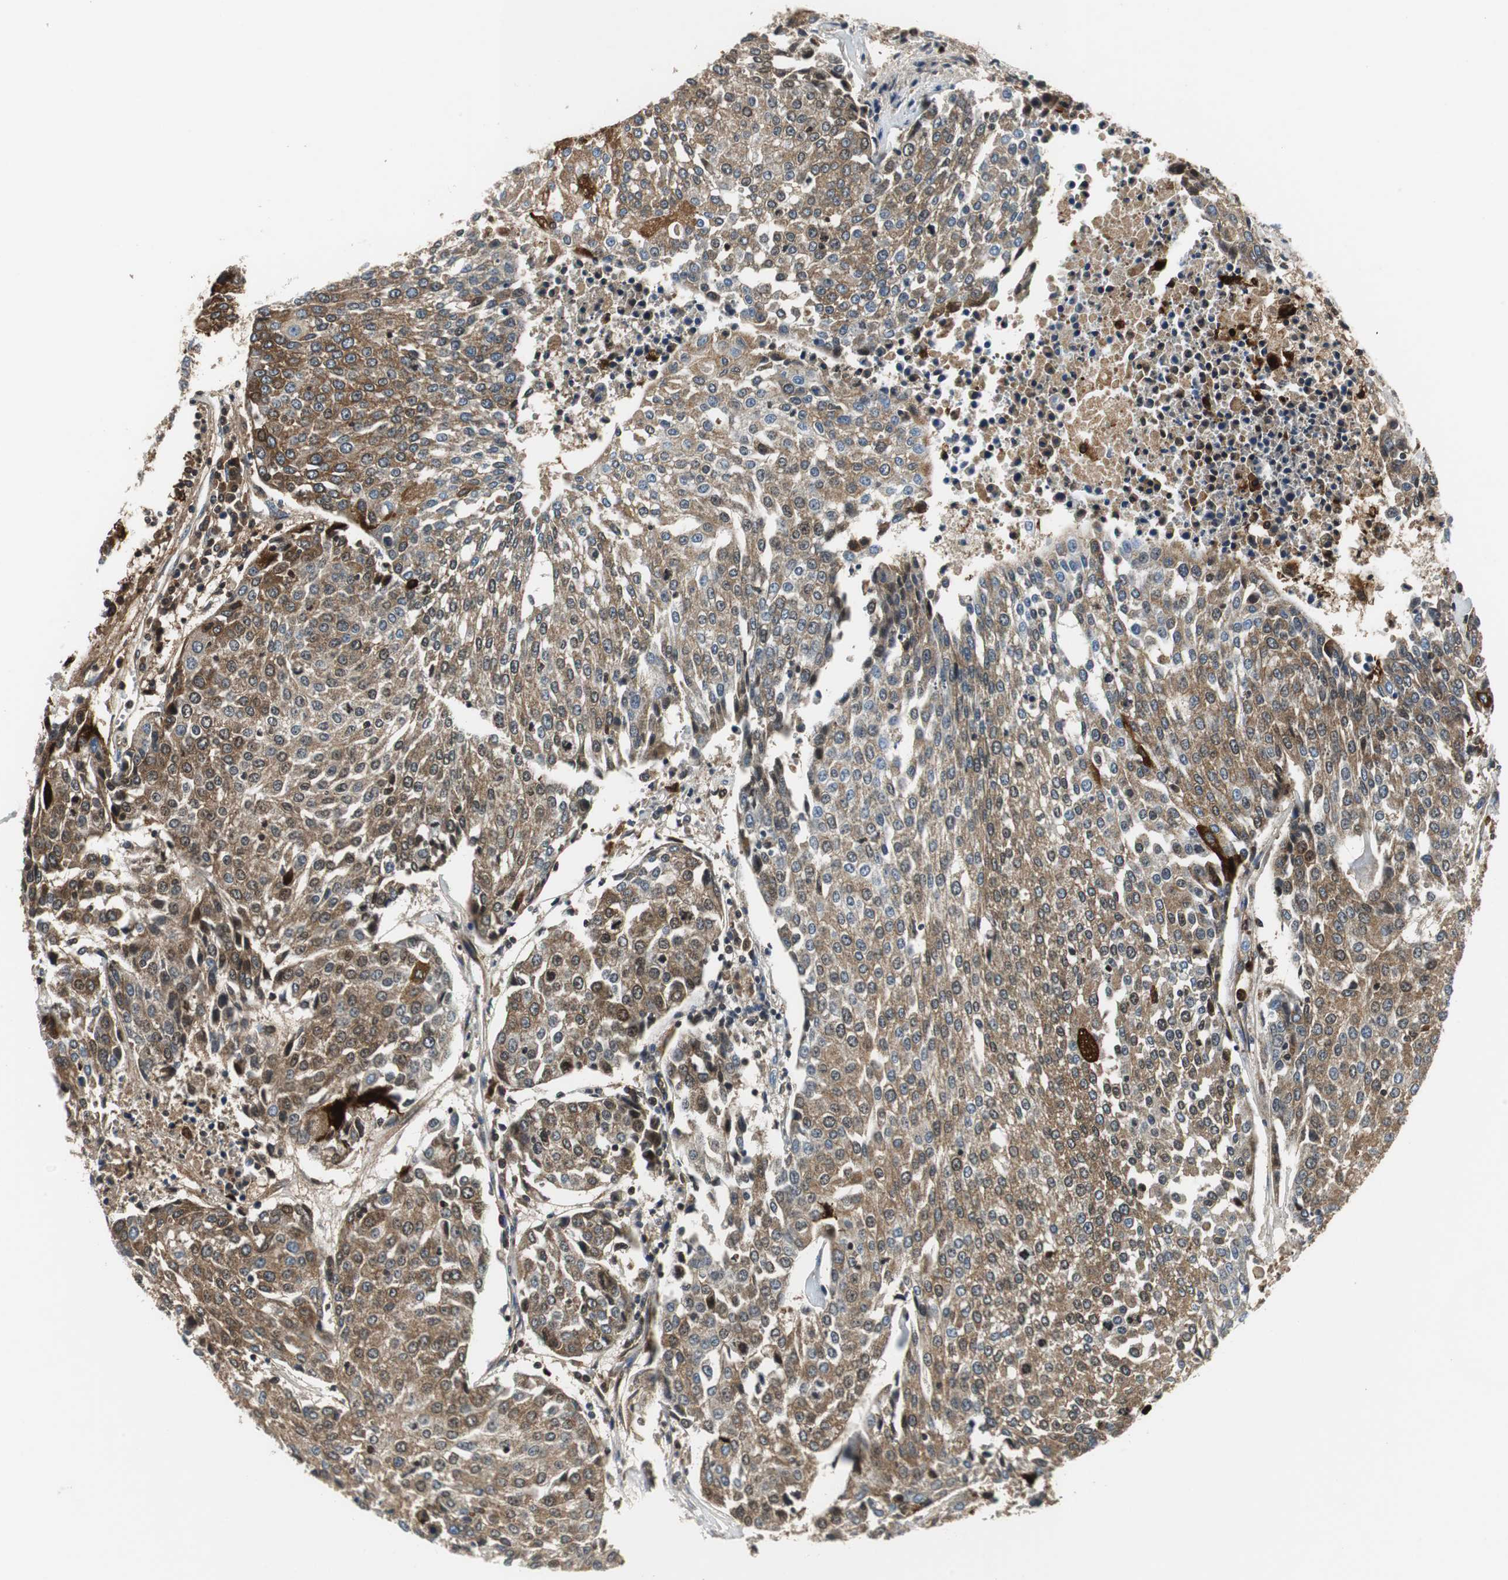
{"staining": {"intensity": "moderate", "quantity": "25%-75%", "location": "cytoplasmic/membranous,nuclear"}, "tissue": "urothelial cancer", "cell_type": "Tumor cells", "image_type": "cancer", "snomed": [{"axis": "morphology", "description": "Urothelial carcinoma, High grade"}, {"axis": "topography", "description": "Urinary bladder"}], "caption": "Immunohistochemical staining of high-grade urothelial carcinoma exhibits medium levels of moderate cytoplasmic/membranous and nuclear protein expression in about 25%-75% of tumor cells.", "gene": "ORM1", "patient": {"sex": "female", "age": 85}}